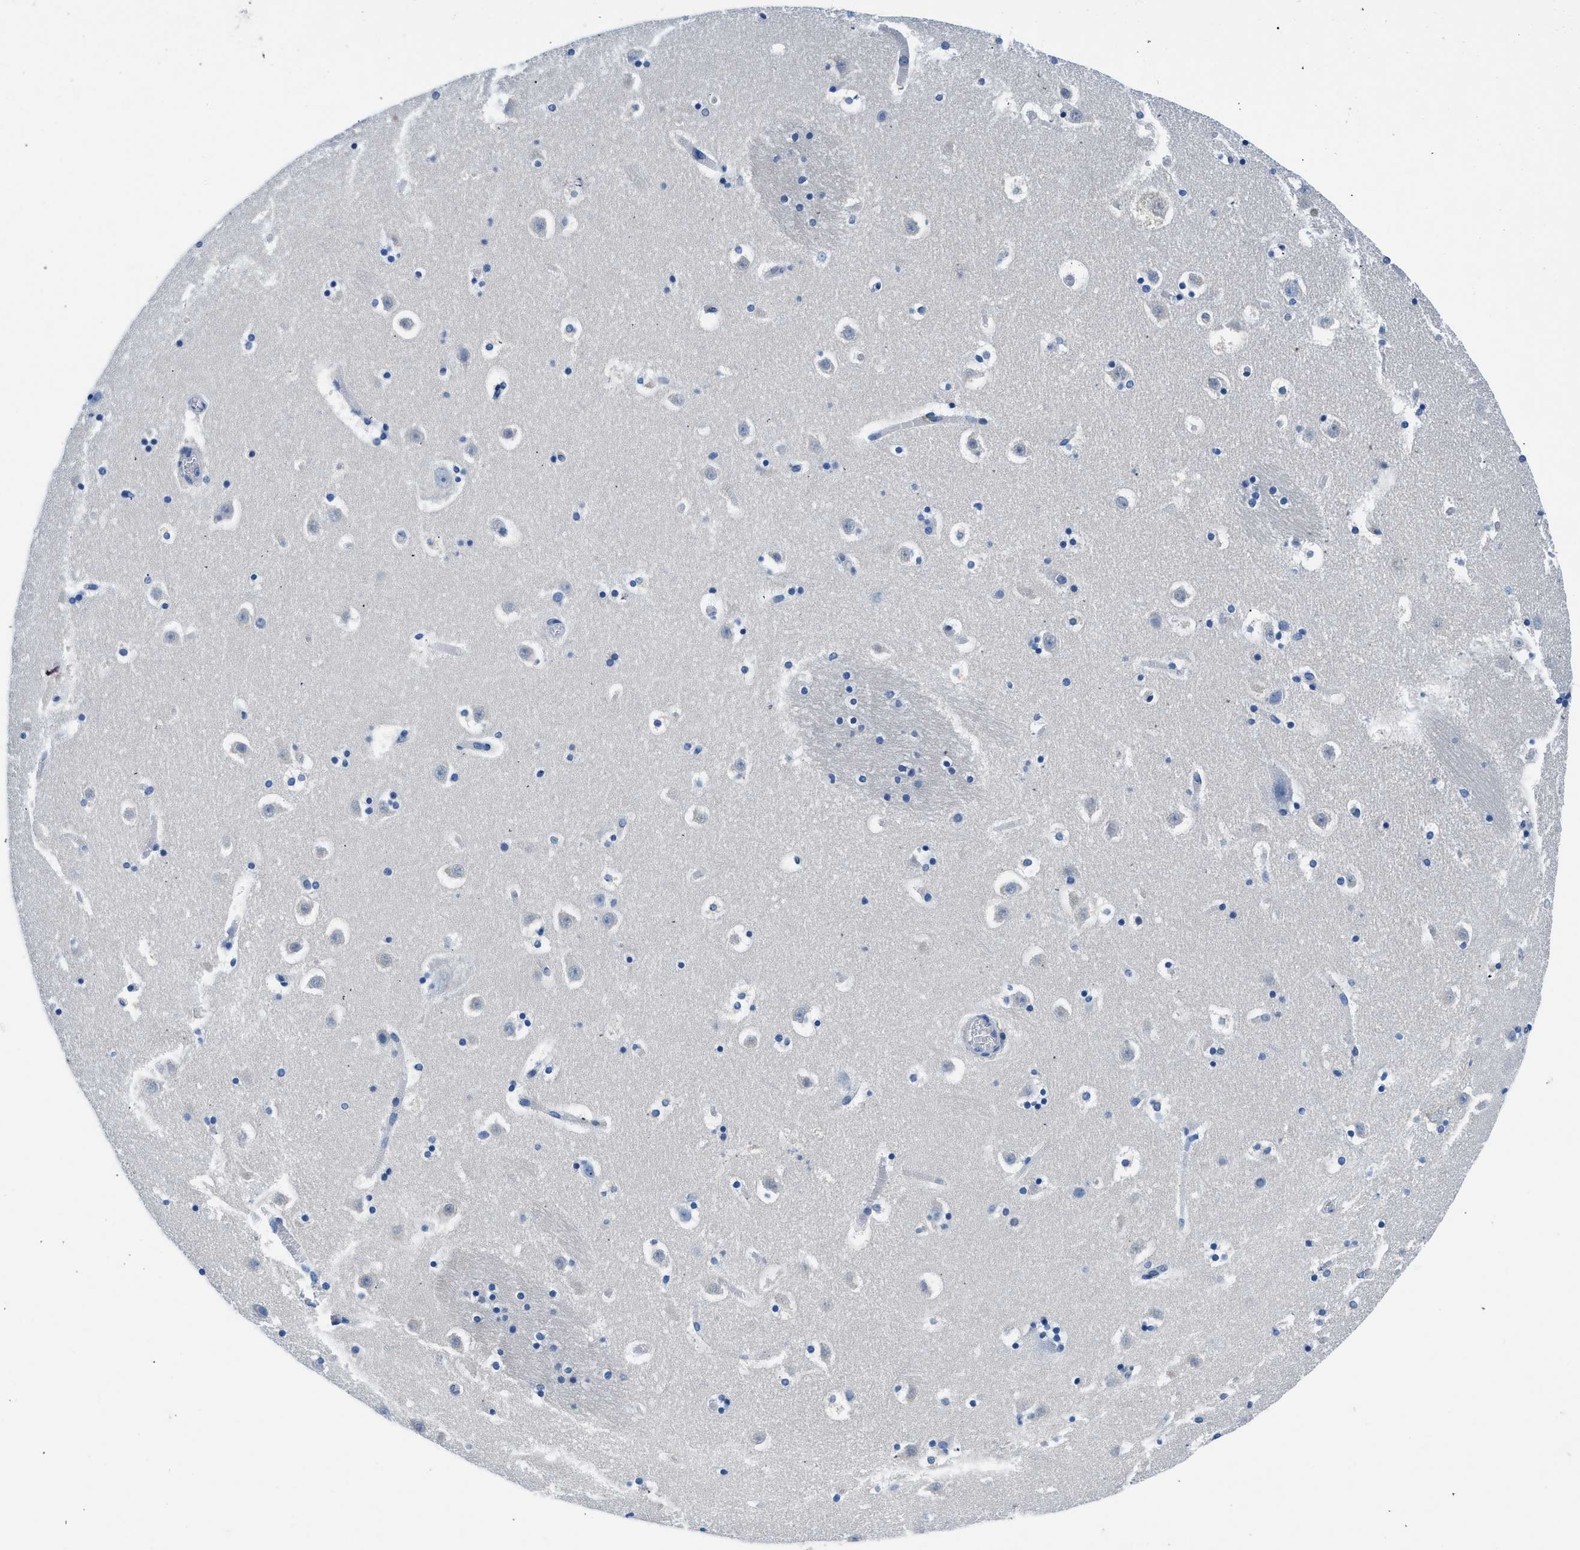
{"staining": {"intensity": "negative", "quantity": "none", "location": "none"}, "tissue": "caudate", "cell_type": "Glial cells", "image_type": "normal", "snomed": [{"axis": "morphology", "description": "Normal tissue, NOS"}, {"axis": "topography", "description": "Lateral ventricle wall"}], "caption": "The micrograph exhibits no staining of glial cells in benign caudate.", "gene": "FADS6", "patient": {"sex": "male", "age": 45}}